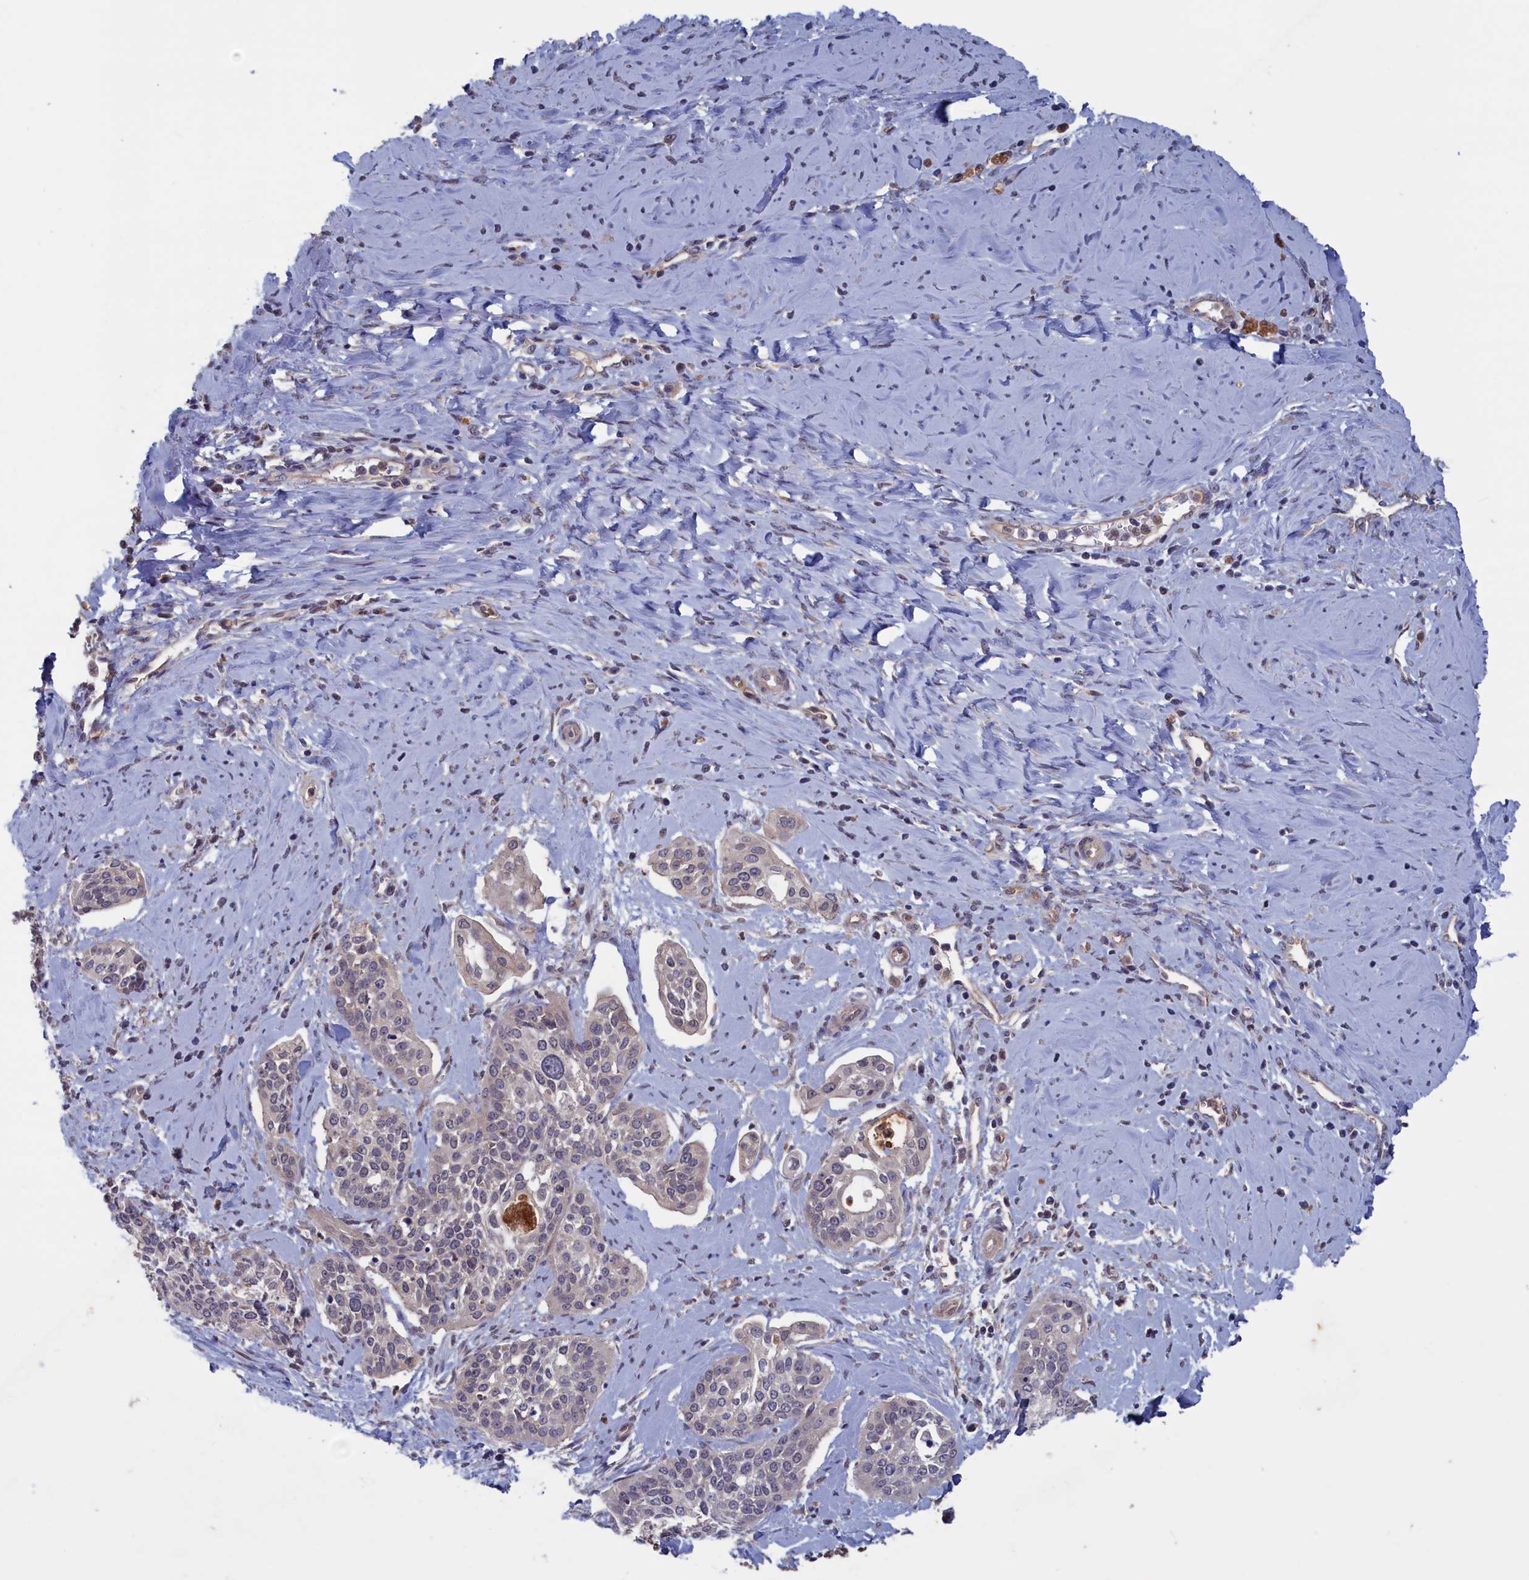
{"staining": {"intensity": "negative", "quantity": "none", "location": "none"}, "tissue": "cervical cancer", "cell_type": "Tumor cells", "image_type": "cancer", "snomed": [{"axis": "morphology", "description": "Squamous cell carcinoma, NOS"}, {"axis": "topography", "description": "Cervix"}], "caption": "Human cervical squamous cell carcinoma stained for a protein using IHC shows no positivity in tumor cells.", "gene": "PLP2", "patient": {"sex": "female", "age": 44}}